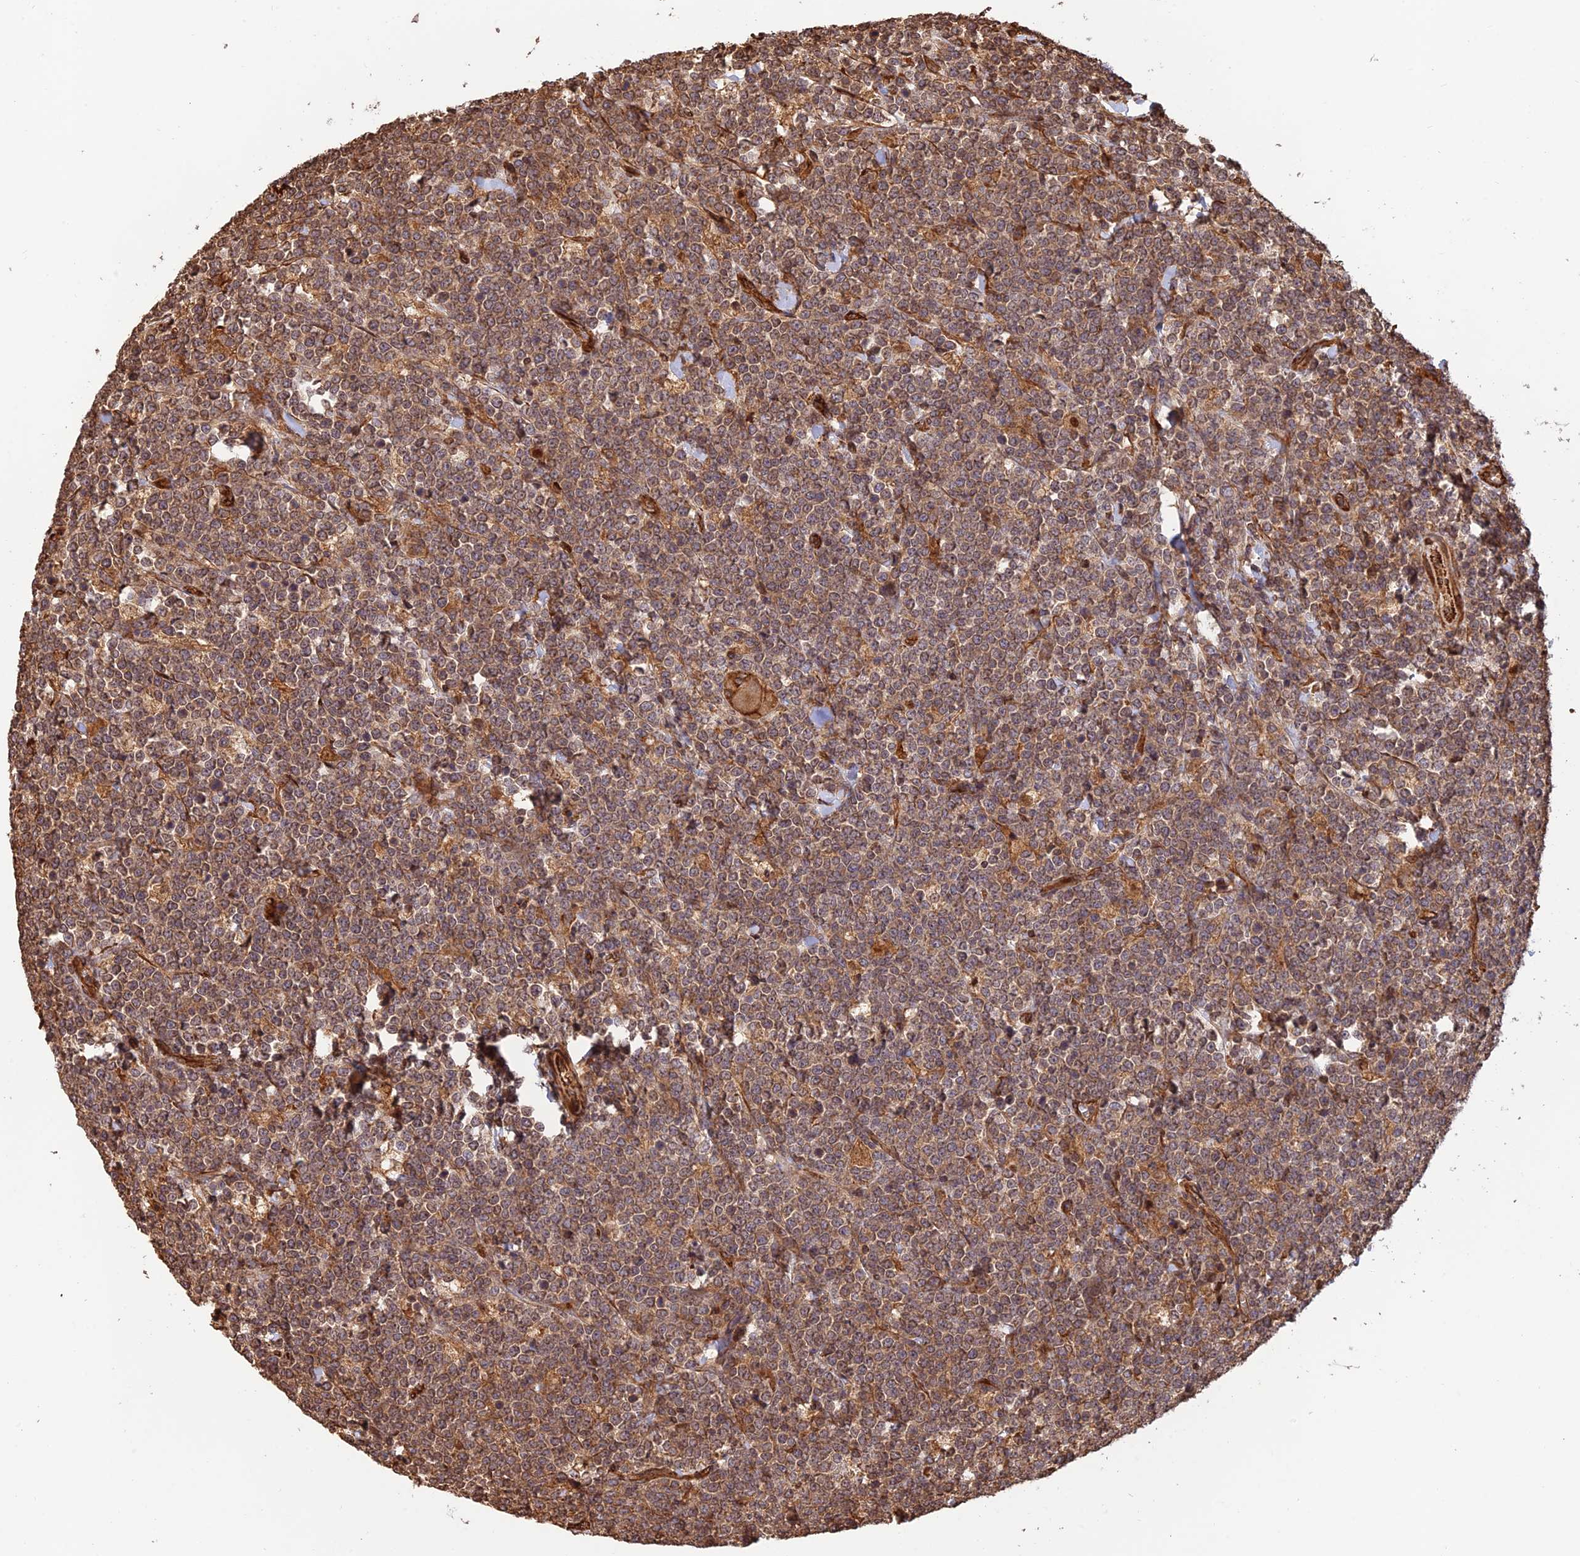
{"staining": {"intensity": "moderate", "quantity": ">75%", "location": "cytoplasmic/membranous"}, "tissue": "lymphoma", "cell_type": "Tumor cells", "image_type": "cancer", "snomed": [{"axis": "morphology", "description": "Malignant lymphoma, non-Hodgkin's type, High grade"}, {"axis": "topography", "description": "Small intestine"}], "caption": "Immunohistochemical staining of lymphoma reveals medium levels of moderate cytoplasmic/membranous staining in approximately >75% of tumor cells. (DAB IHC with brightfield microscopy, high magnification).", "gene": "CREBL2", "patient": {"sex": "male", "age": 8}}